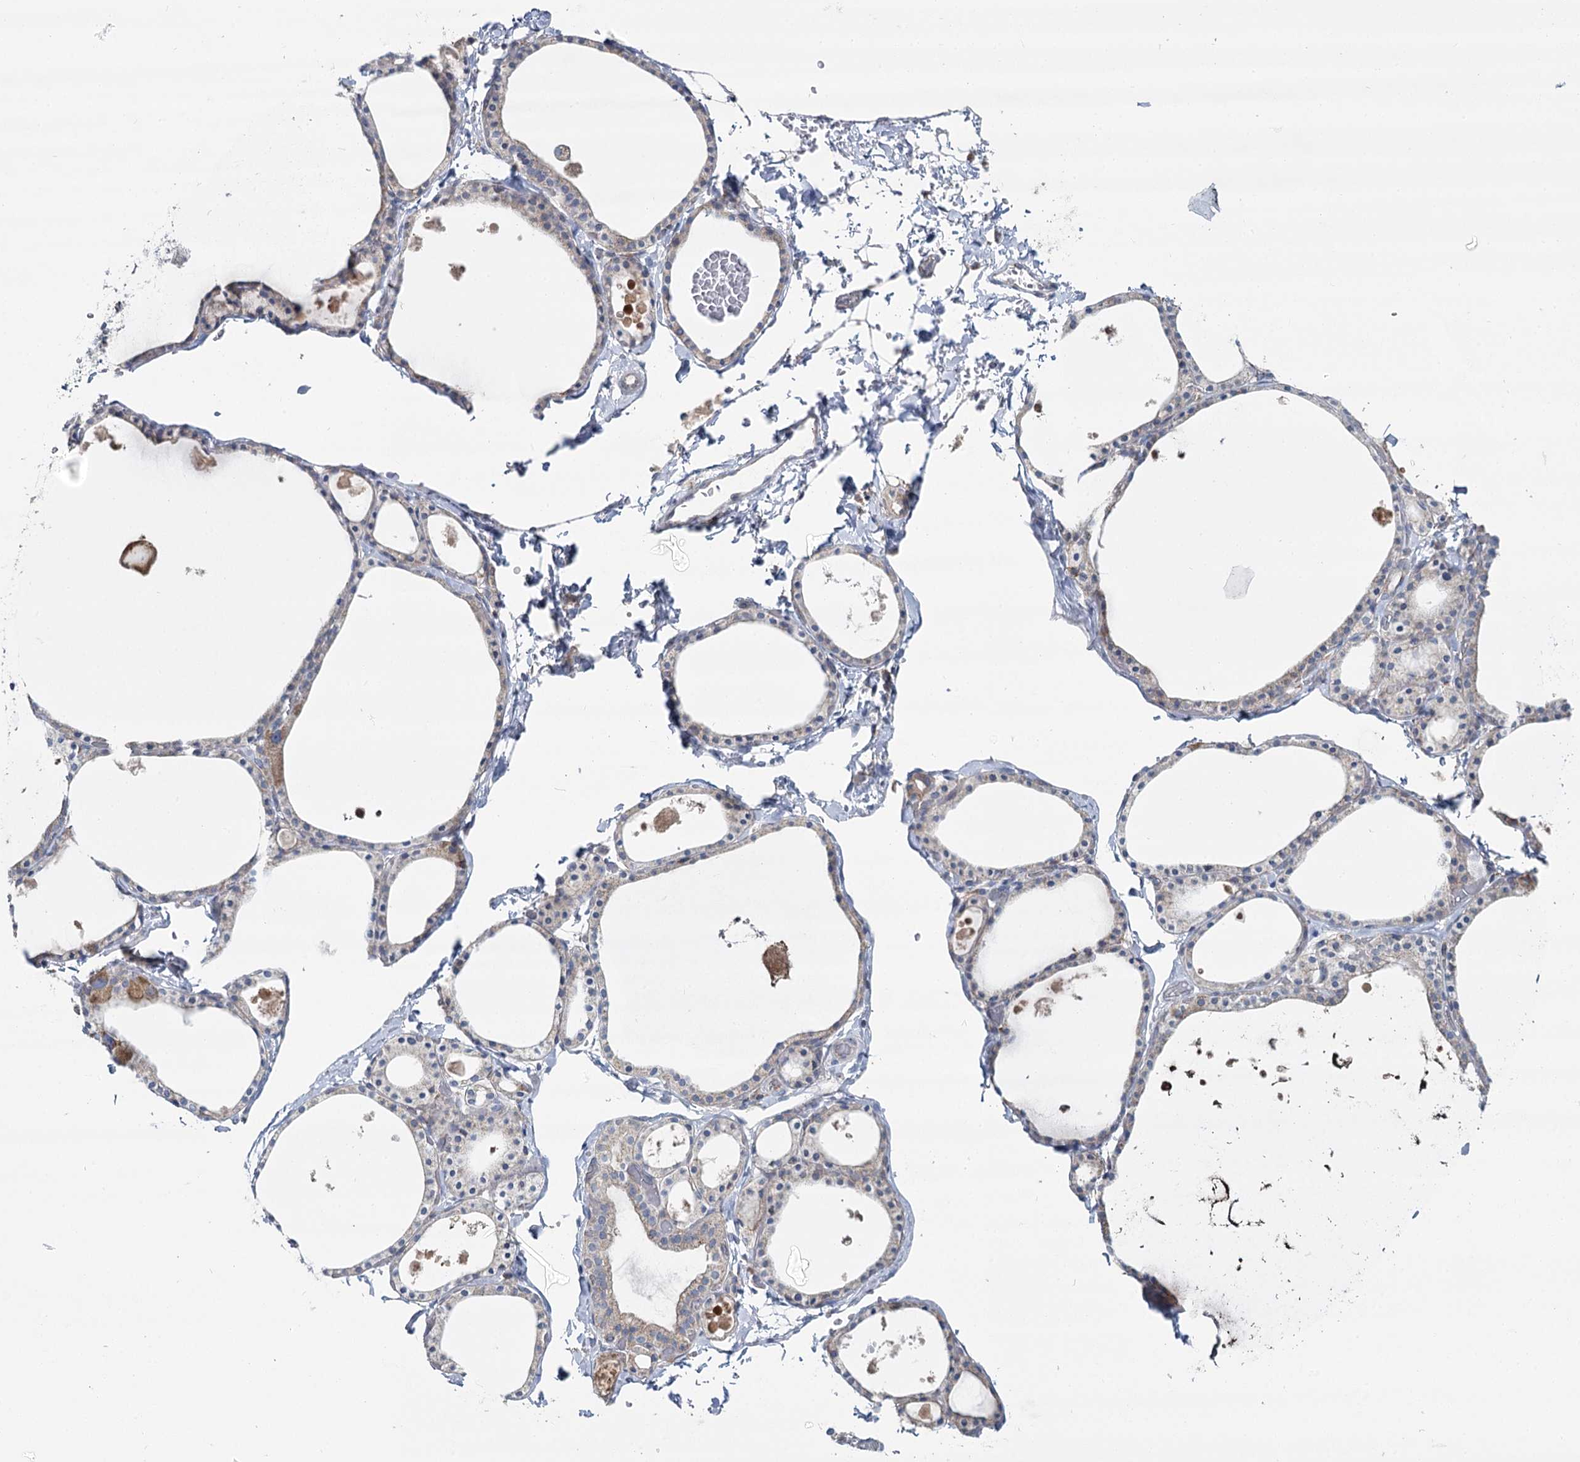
{"staining": {"intensity": "negative", "quantity": "none", "location": "none"}, "tissue": "thyroid gland", "cell_type": "Glandular cells", "image_type": "normal", "snomed": [{"axis": "morphology", "description": "Normal tissue, NOS"}, {"axis": "topography", "description": "Thyroid gland"}], "caption": "Immunohistochemical staining of normal thyroid gland demonstrates no significant staining in glandular cells. (Immunohistochemistry, brightfield microscopy, high magnification).", "gene": "ACOX2", "patient": {"sex": "male", "age": 56}}